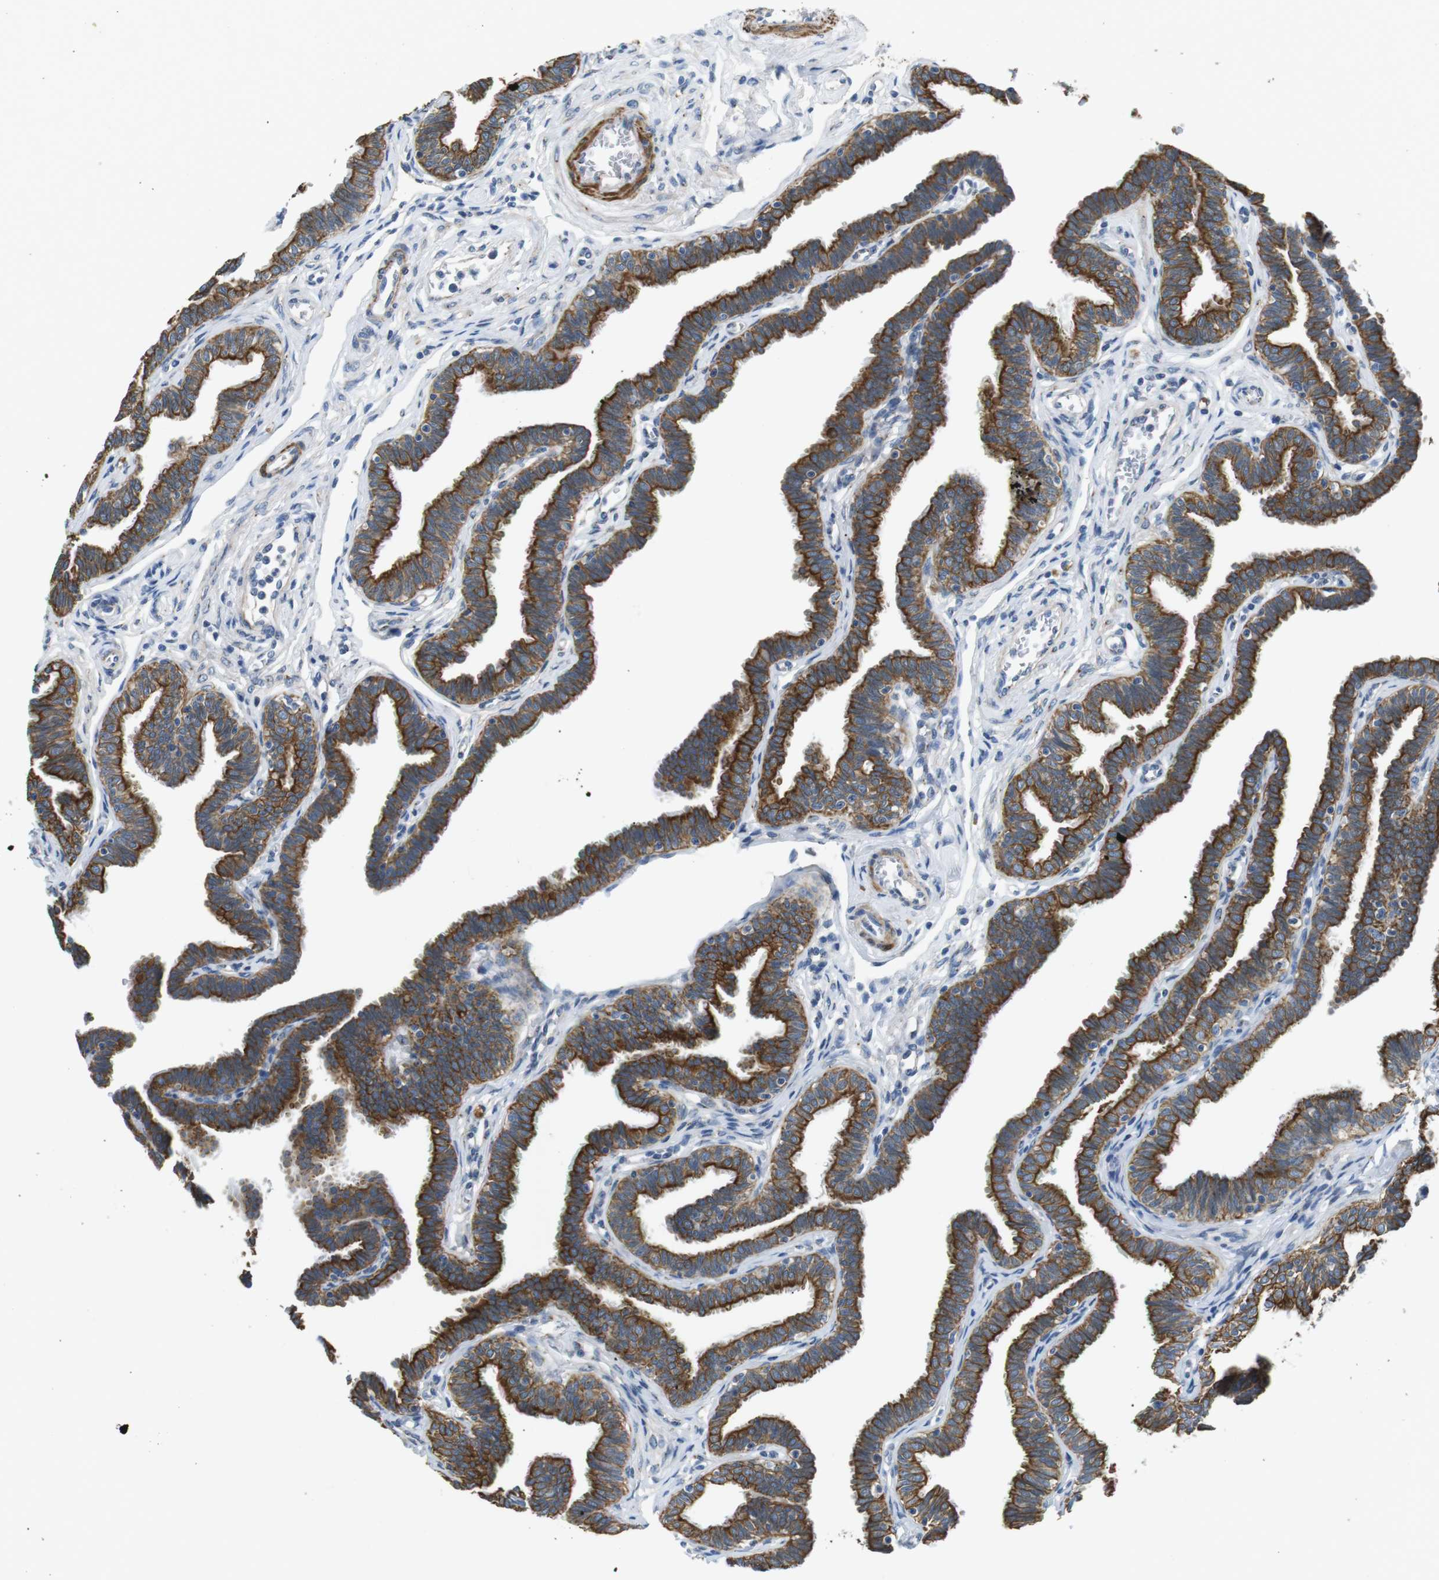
{"staining": {"intensity": "strong", "quantity": ">75%", "location": "cytoplasmic/membranous"}, "tissue": "fallopian tube", "cell_type": "Glandular cells", "image_type": "normal", "snomed": [{"axis": "morphology", "description": "Normal tissue, NOS"}, {"axis": "topography", "description": "Fallopian tube"}, {"axis": "topography", "description": "Ovary"}], "caption": "Protein expression analysis of benign human fallopian tube reveals strong cytoplasmic/membranous staining in approximately >75% of glandular cells. (DAB (3,3'-diaminobenzidine) IHC with brightfield microscopy, high magnification).", "gene": "UNC5CL", "patient": {"sex": "female", "age": 23}}